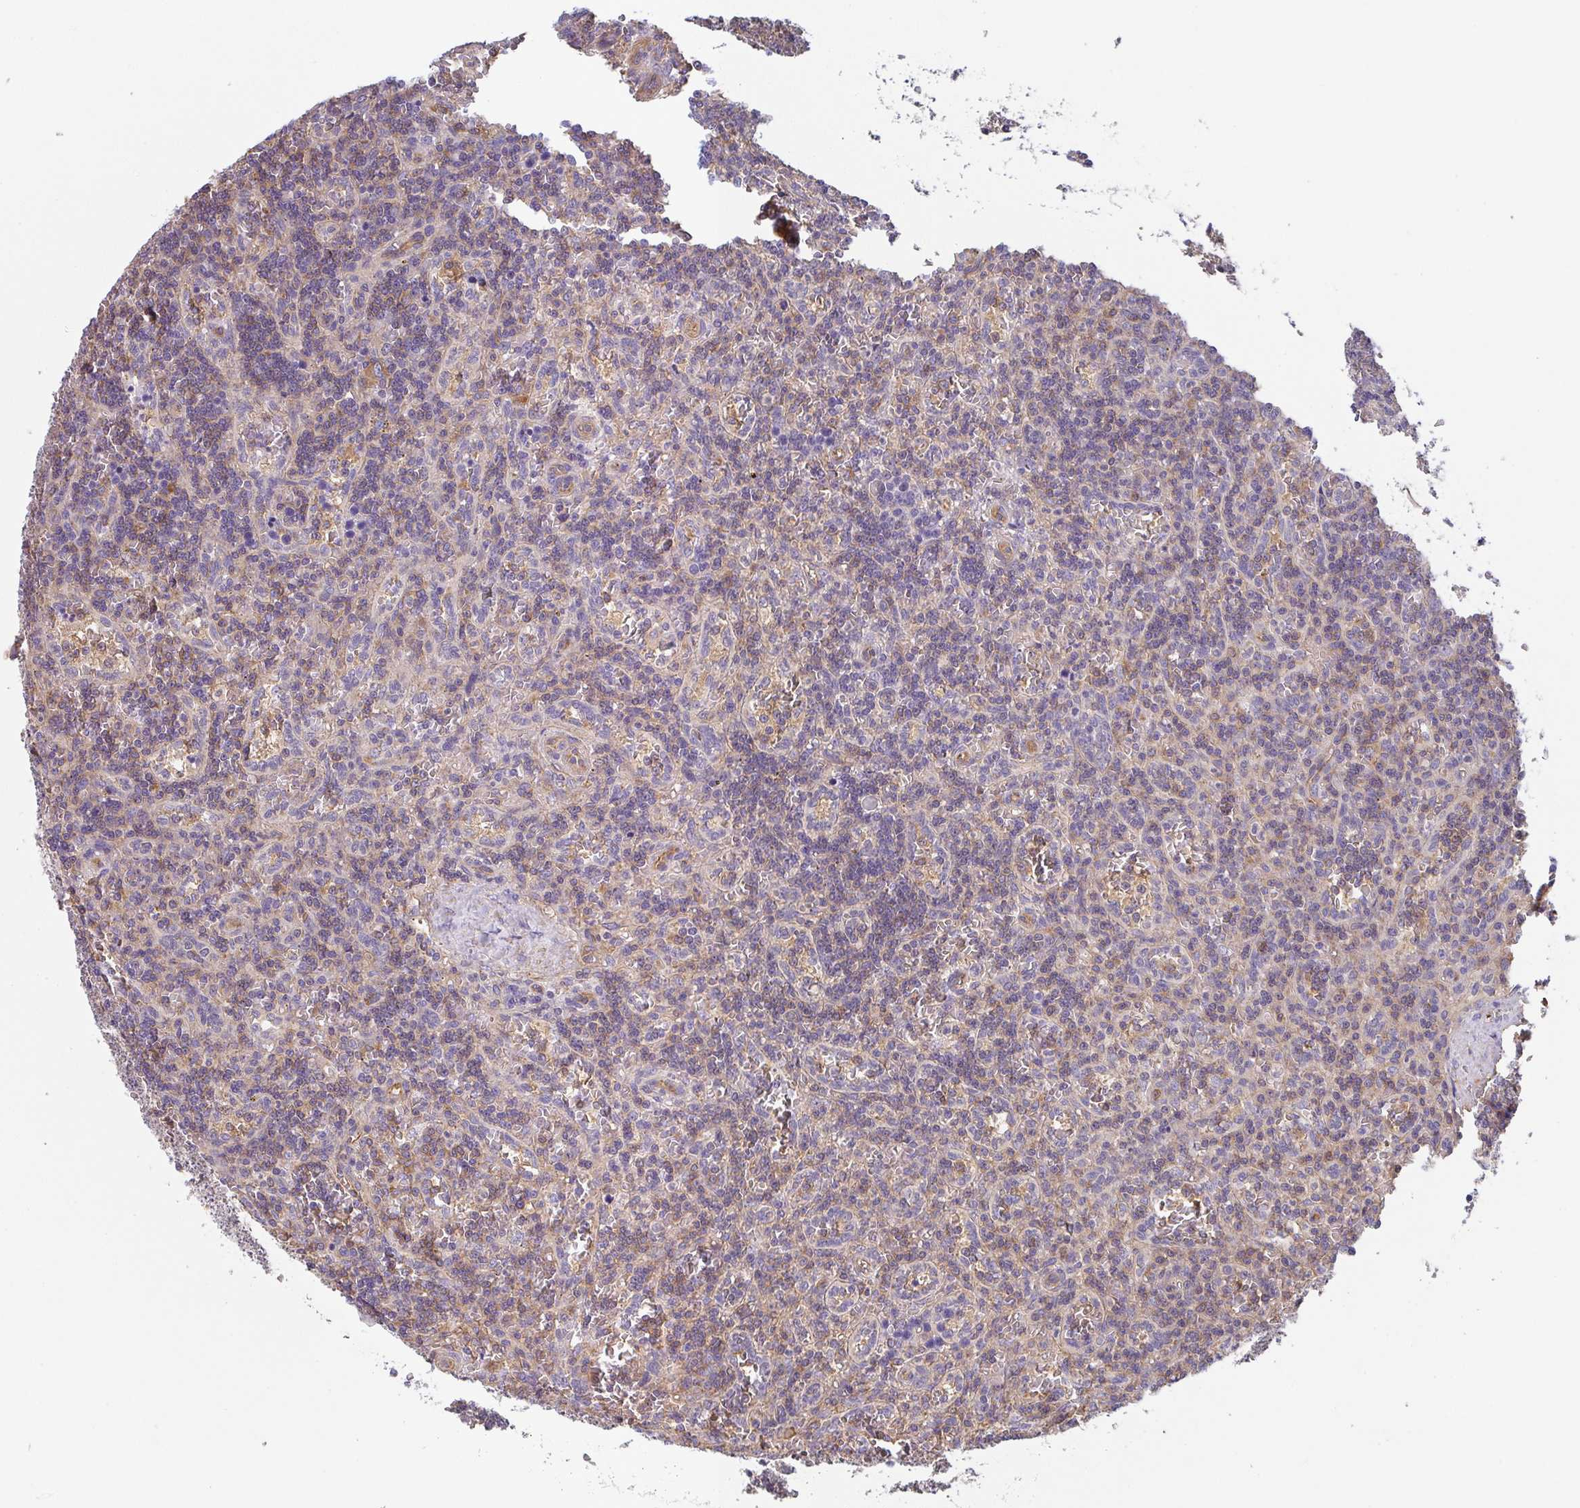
{"staining": {"intensity": "weak", "quantity": "<25%", "location": "cytoplasmic/membranous"}, "tissue": "lymphoma", "cell_type": "Tumor cells", "image_type": "cancer", "snomed": [{"axis": "morphology", "description": "Malignant lymphoma, non-Hodgkin's type, Low grade"}, {"axis": "topography", "description": "Spleen"}], "caption": "High power microscopy micrograph of an immunohistochemistry micrograph of lymphoma, revealing no significant staining in tumor cells.", "gene": "TMEM229A", "patient": {"sex": "male", "age": 73}}